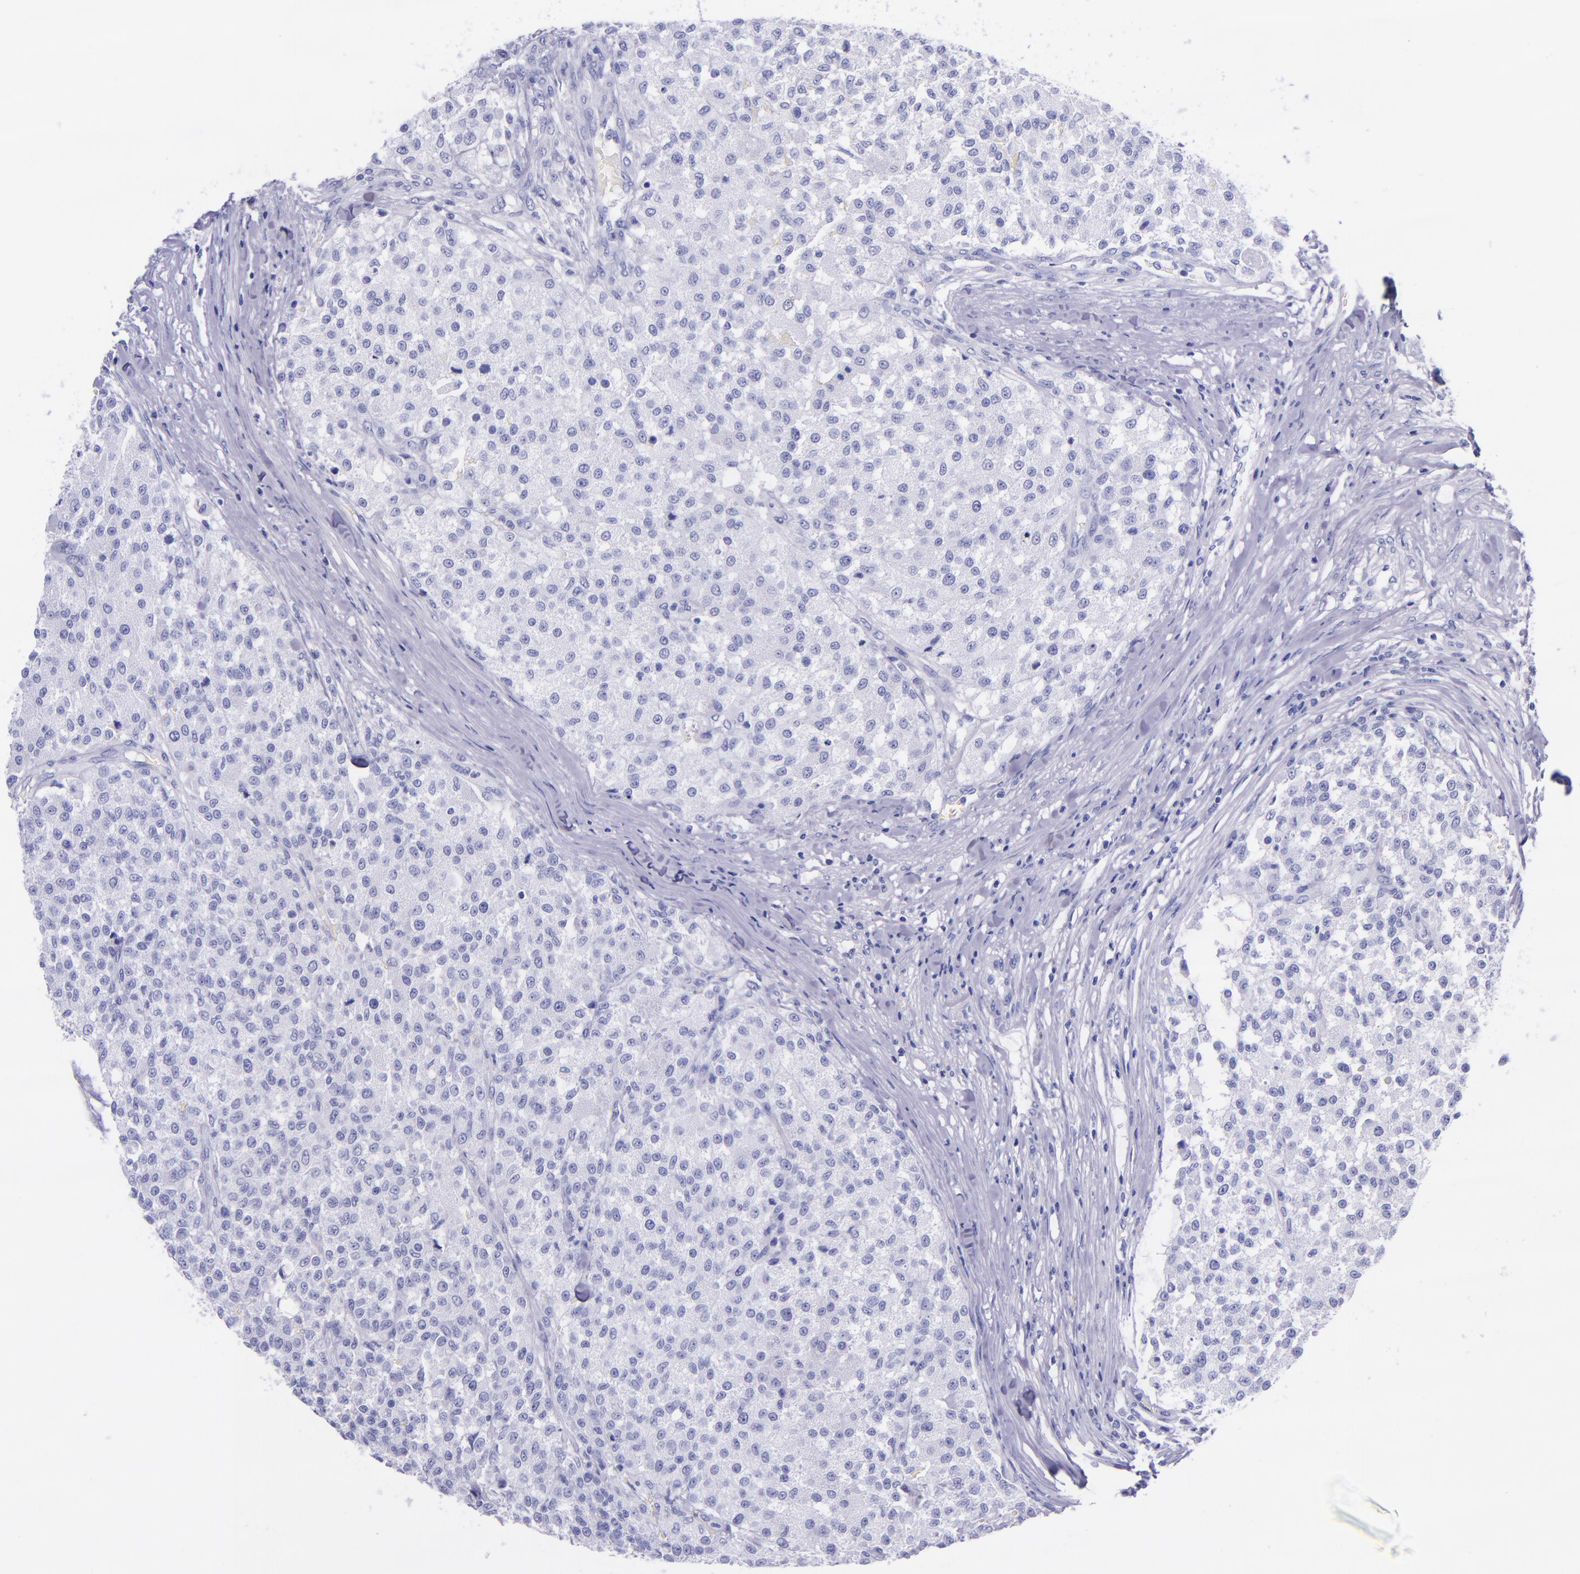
{"staining": {"intensity": "negative", "quantity": "none", "location": "none"}, "tissue": "testis cancer", "cell_type": "Tumor cells", "image_type": "cancer", "snomed": [{"axis": "morphology", "description": "Seminoma, NOS"}, {"axis": "topography", "description": "Testis"}], "caption": "DAB (3,3'-diaminobenzidine) immunohistochemical staining of human seminoma (testis) shows no significant positivity in tumor cells. (Immunohistochemistry, brightfield microscopy, high magnification).", "gene": "MBP", "patient": {"sex": "male", "age": 59}}